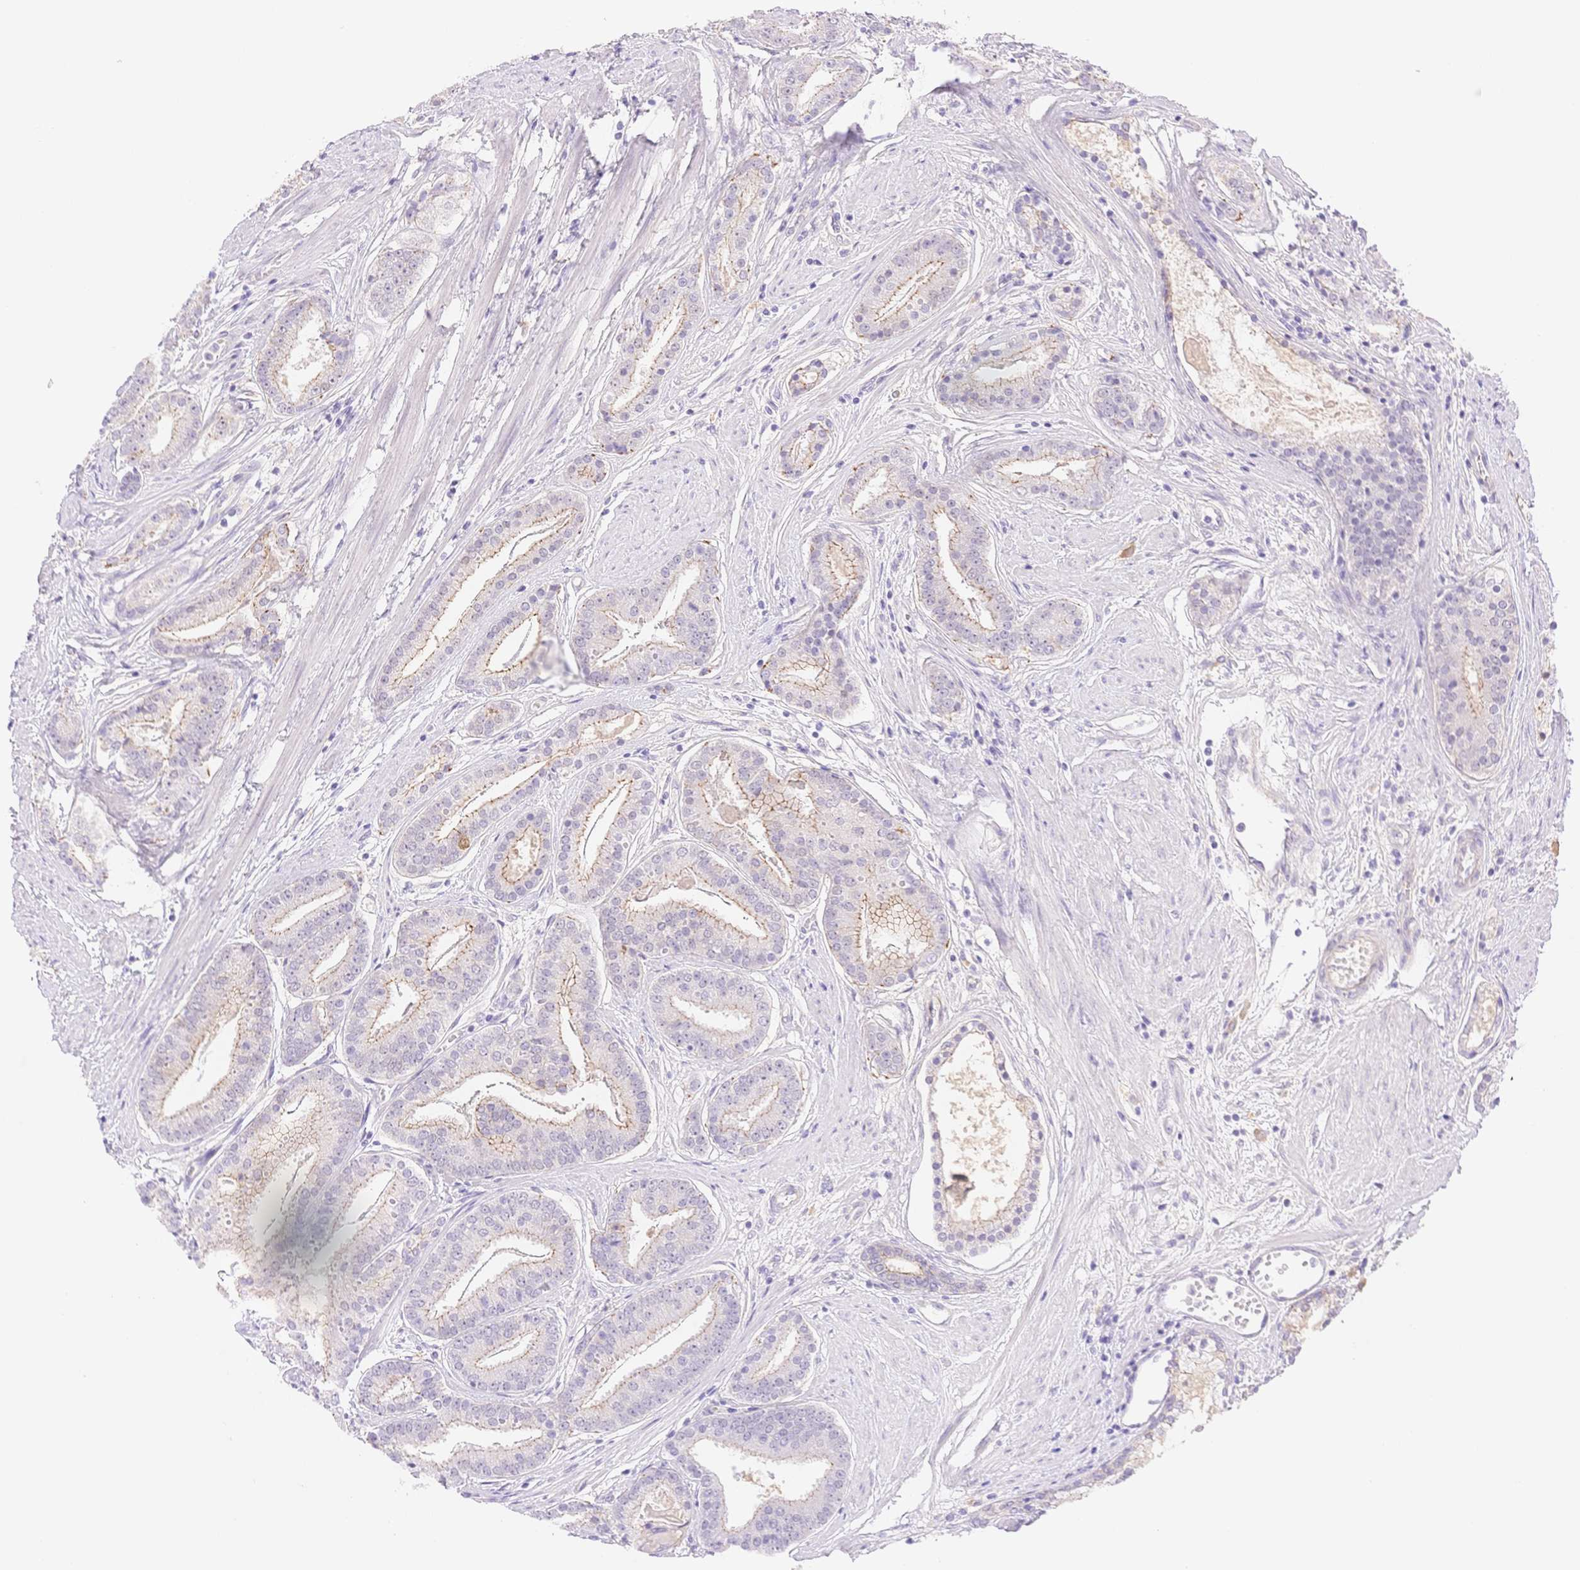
{"staining": {"intensity": "moderate", "quantity": "<25%", "location": "cytoplasmic/membranous"}, "tissue": "prostate cancer", "cell_type": "Tumor cells", "image_type": "cancer", "snomed": [{"axis": "morphology", "description": "Adenocarcinoma, High grade"}, {"axis": "topography", "description": "Prostate"}], "caption": "The immunohistochemical stain labels moderate cytoplasmic/membranous positivity in tumor cells of prostate cancer (adenocarcinoma (high-grade)) tissue.", "gene": "WDR54", "patient": {"sex": "male", "age": 63}}